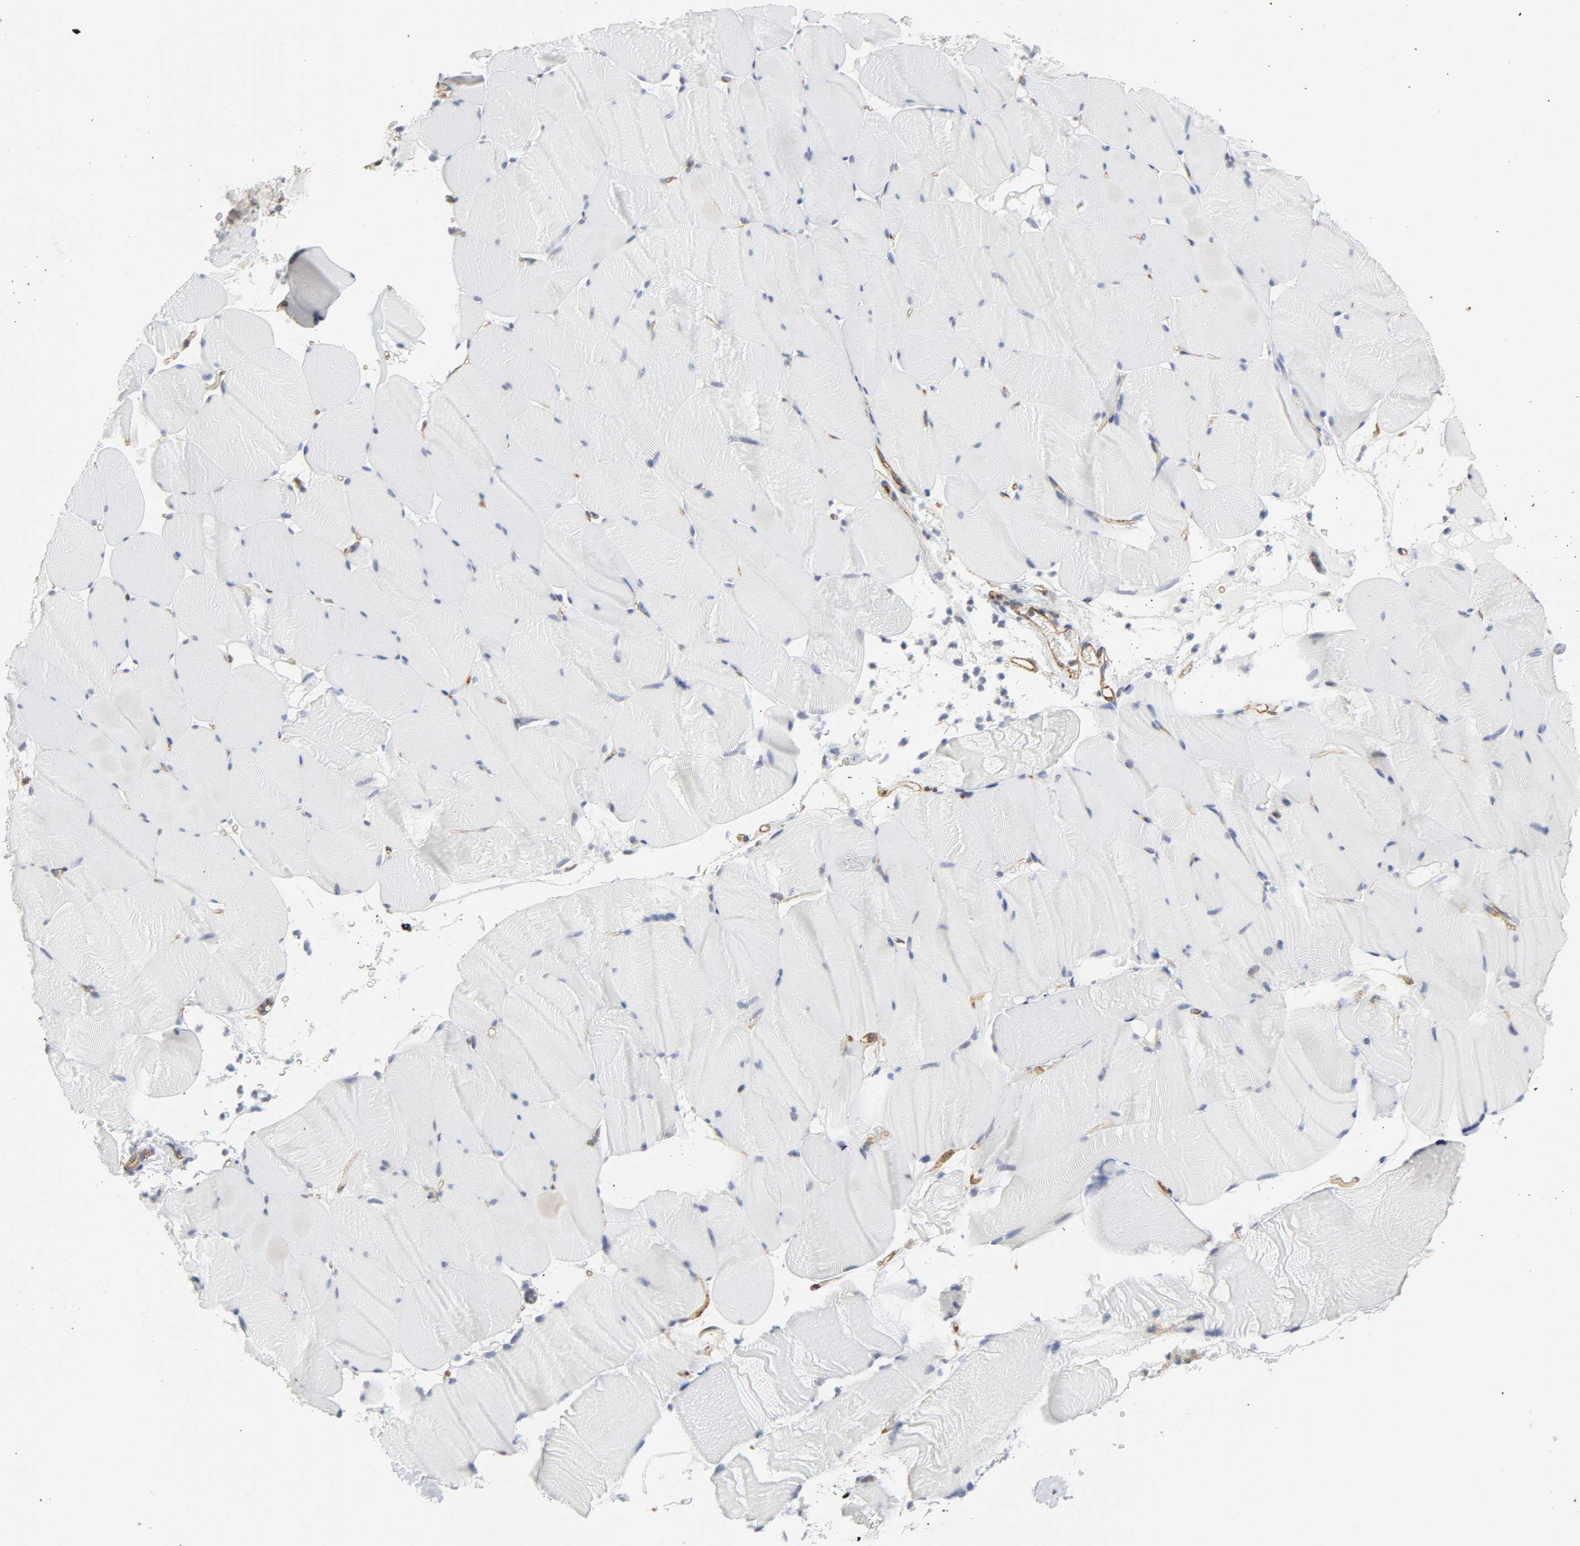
{"staining": {"intensity": "negative", "quantity": "none", "location": "none"}, "tissue": "skeletal muscle", "cell_type": "Myocytes", "image_type": "normal", "snomed": [{"axis": "morphology", "description": "Normal tissue, NOS"}, {"axis": "topography", "description": "Skeletal muscle"}], "caption": "This photomicrograph is of benign skeletal muscle stained with immunohistochemistry (IHC) to label a protein in brown with the nuclei are counter-stained blue. There is no positivity in myocytes. Brightfield microscopy of immunohistochemistry stained with DAB (3,3'-diaminobenzidine) (brown) and hematoxylin (blue), captured at high magnification.", "gene": "DOCK1", "patient": {"sex": "male", "age": 62}}